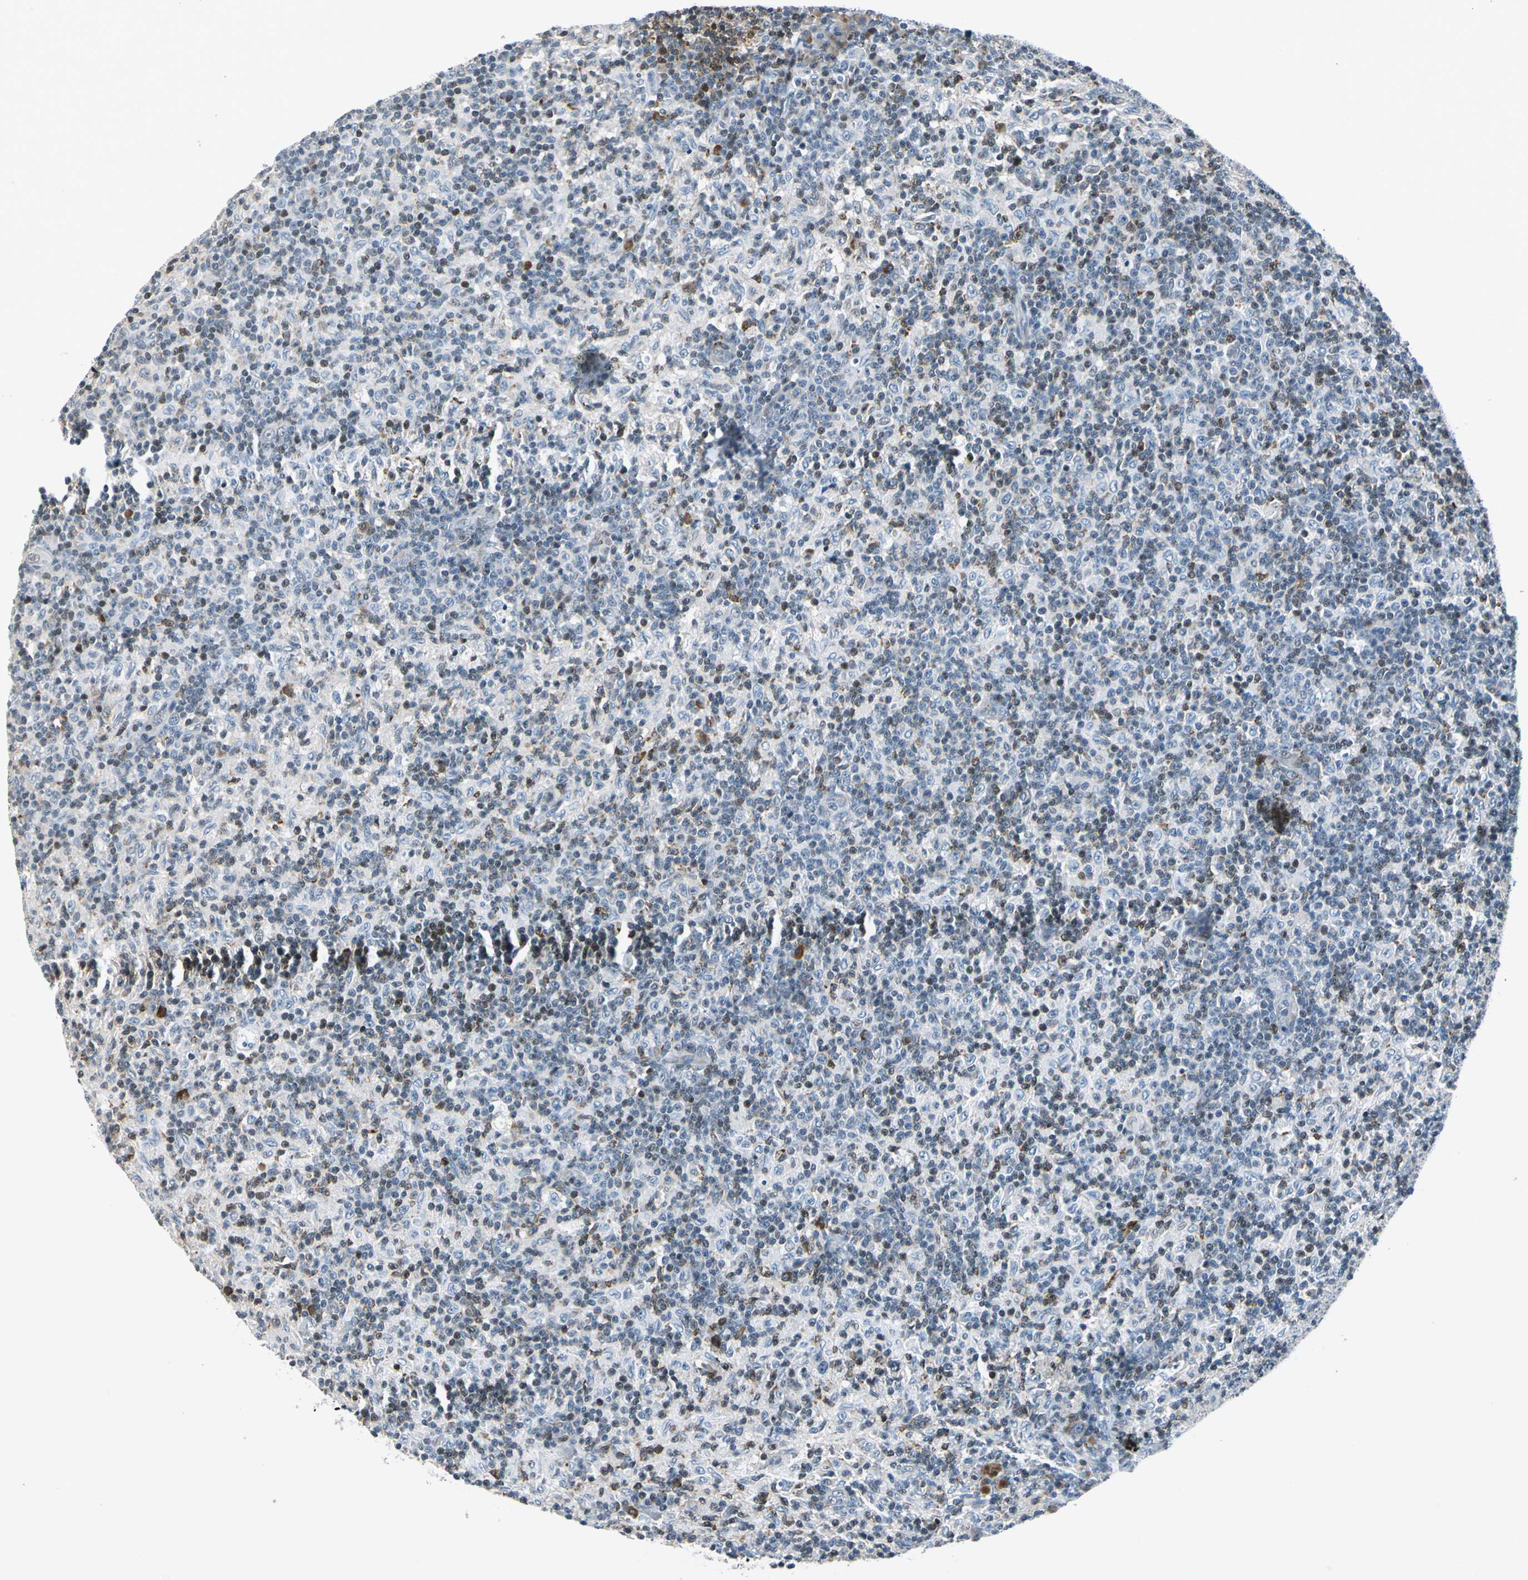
{"staining": {"intensity": "strong", "quantity": ">75%", "location": "cytoplasmic/membranous"}, "tissue": "lymph node", "cell_type": "Germinal center cells", "image_type": "normal", "snomed": [{"axis": "morphology", "description": "Normal tissue, NOS"}, {"axis": "morphology", "description": "Inflammation, NOS"}, {"axis": "topography", "description": "Lymph node"}], "caption": "Brown immunohistochemical staining in normal lymph node shows strong cytoplasmic/membranous expression in about >75% of germinal center cells.", "gene": "HCFC2", "patient": {"sex": "male", "age": 55}}